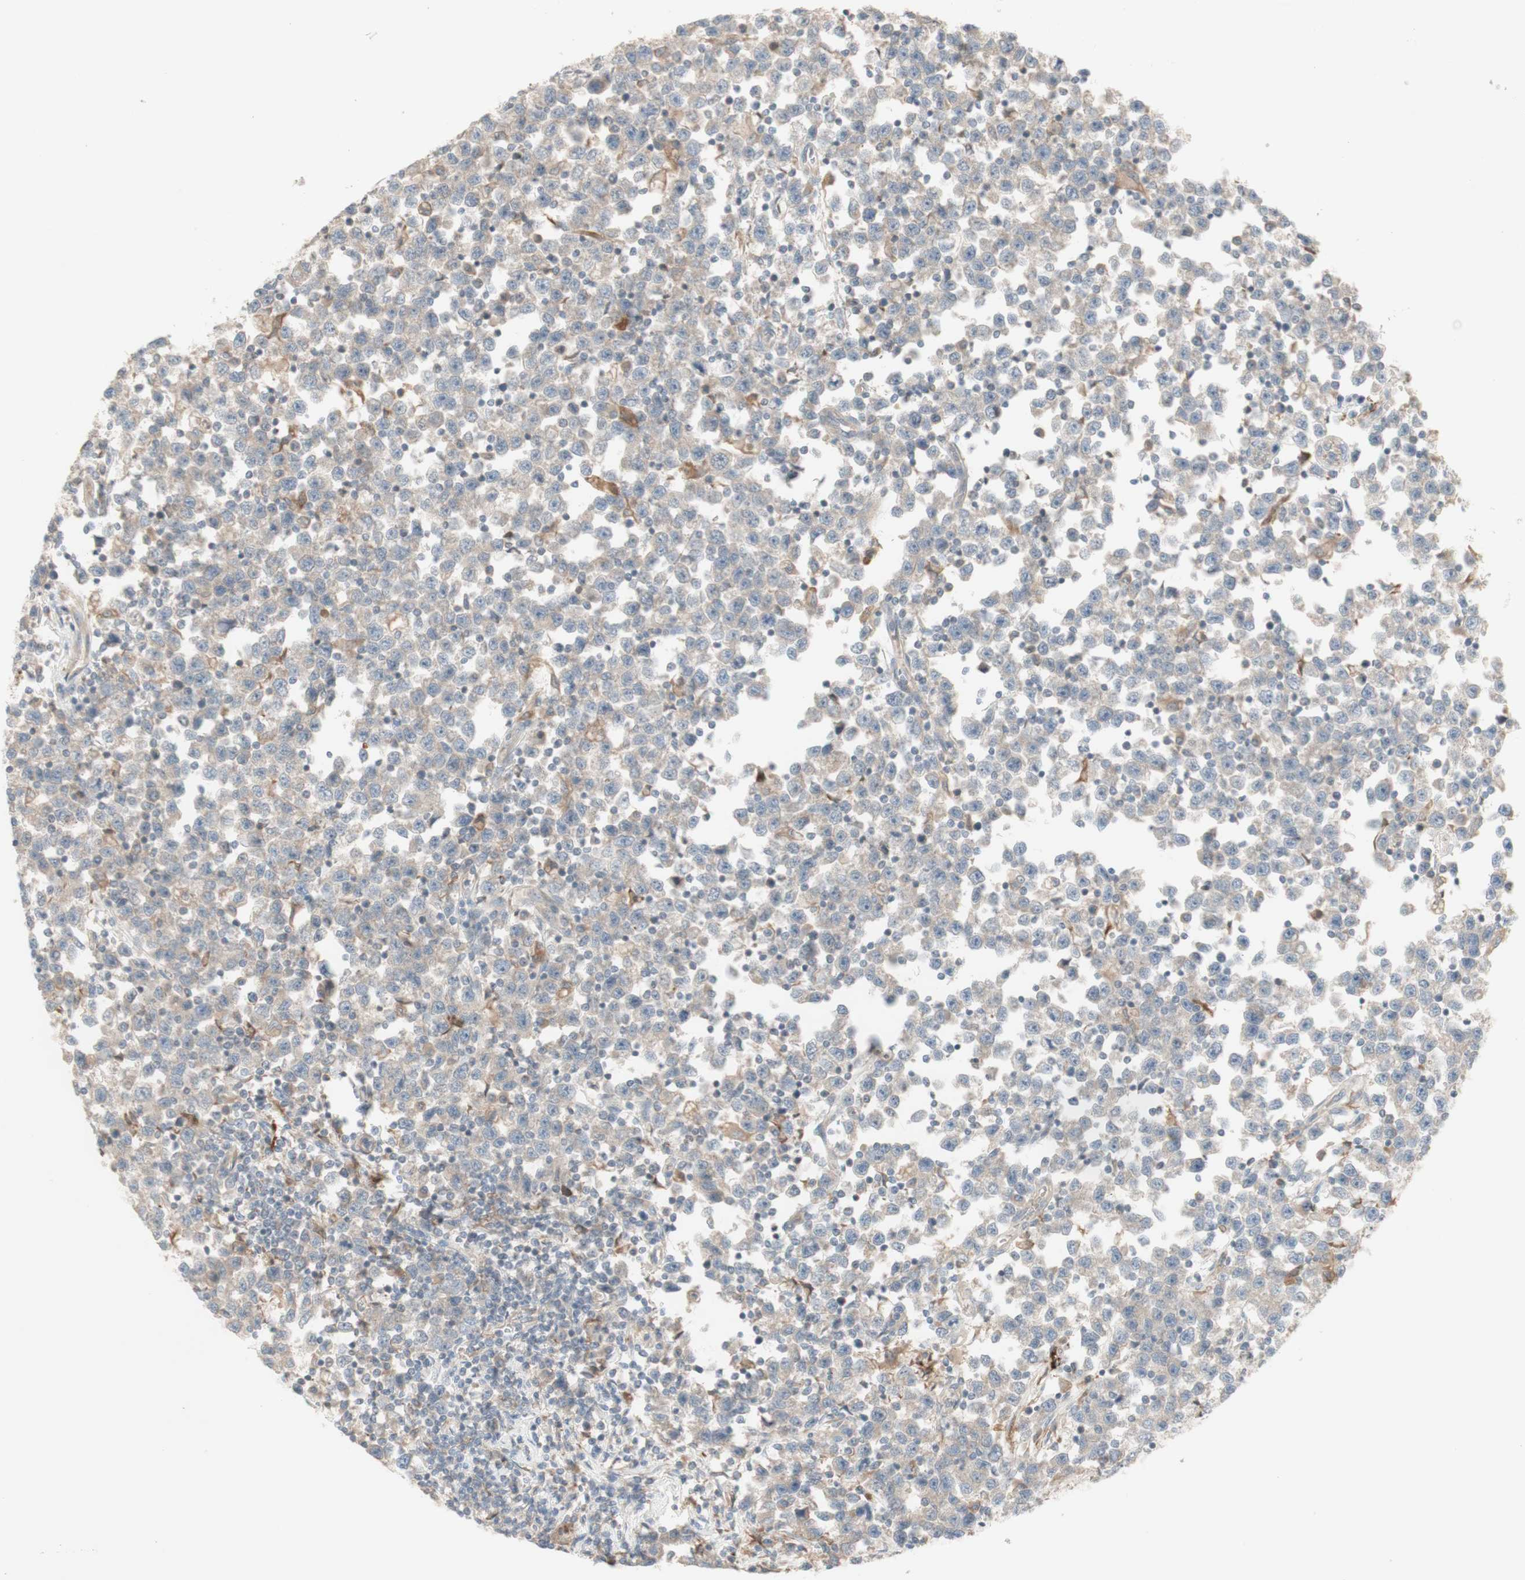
{"staining": {"intensity": "weak", "quantity": "<25%", "location": "cytoplasmic/membranous"}, "tissue": "testis cancer", "cell_type": "Tumor cells", "image_type": "cancer", "snomed": [{"axis": "morphology", "description": "Seminoma, NOS"}, {"axis": "topography", "description": "Testis"}], "caption": "High magnification brightfield microscopy of testis cancer (seminoma) stained with DAB (3,3'-diaminobenzidine) (brown) and counterstained with hematoxylin (blue): tumor cells show no significant positivity.", "gene": "PTGER4", "patient": {"sex": "male", "age": 43}}